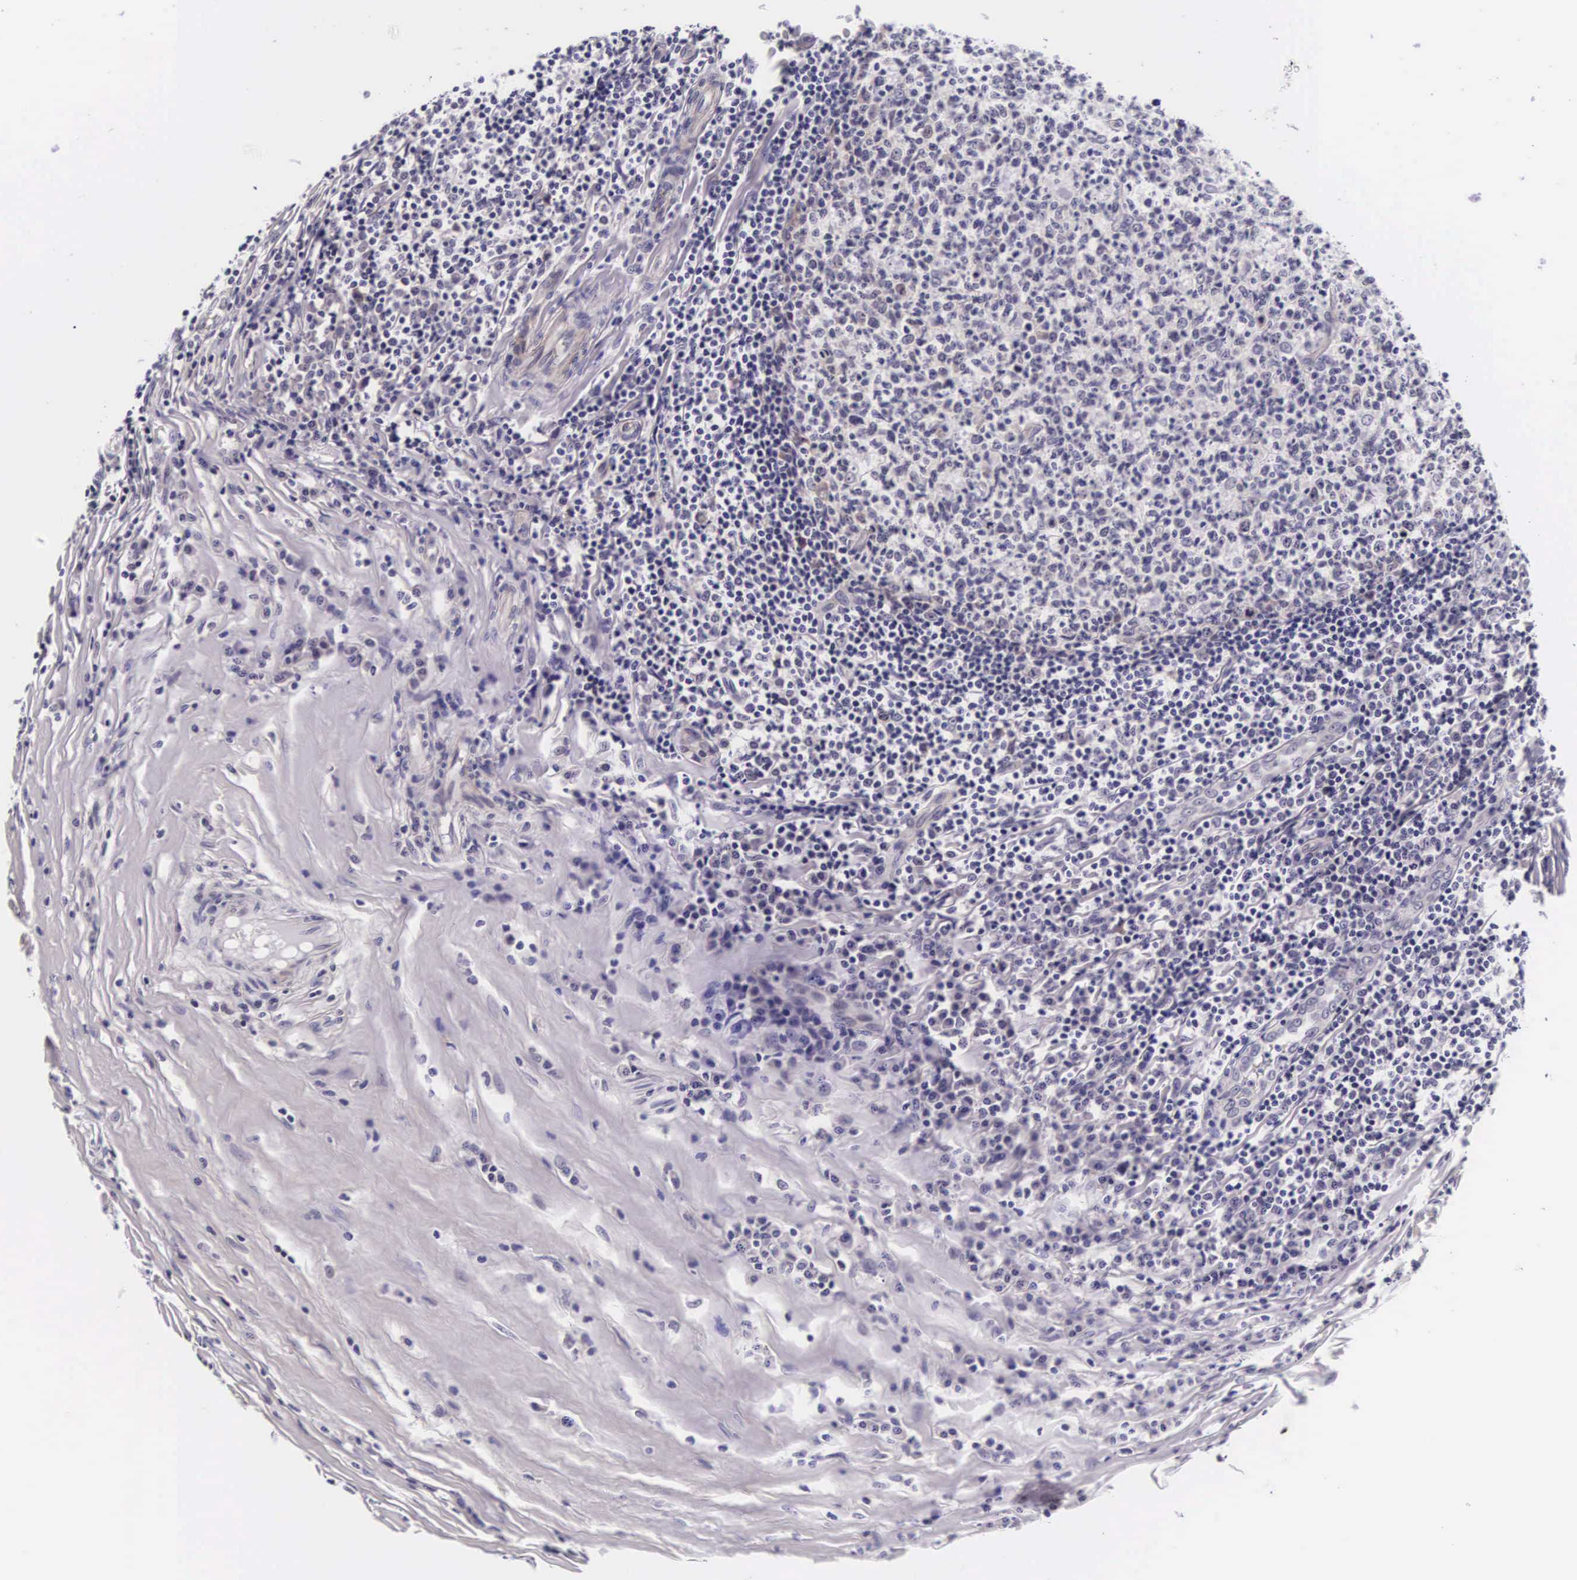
{"staining": {"intensity": "negative", "quantity": "none", "location": "none"}, "tissue": "tonsil", "cell_type": "Germinal center cells", "image_type": "normal", "snomed": [{"axis": "morphology", "description": "Normal tissue, NOS"}, {"axis": "topography", "description": "Tonsil"}], "caption": "Immunohistochemistry image of normal tonsil: human tonsil stained with DAB demonstrates no significant protein staining in germinal center cells.", "gene": "PHETA2", "patient": {"sex": "male", "age": 6}}